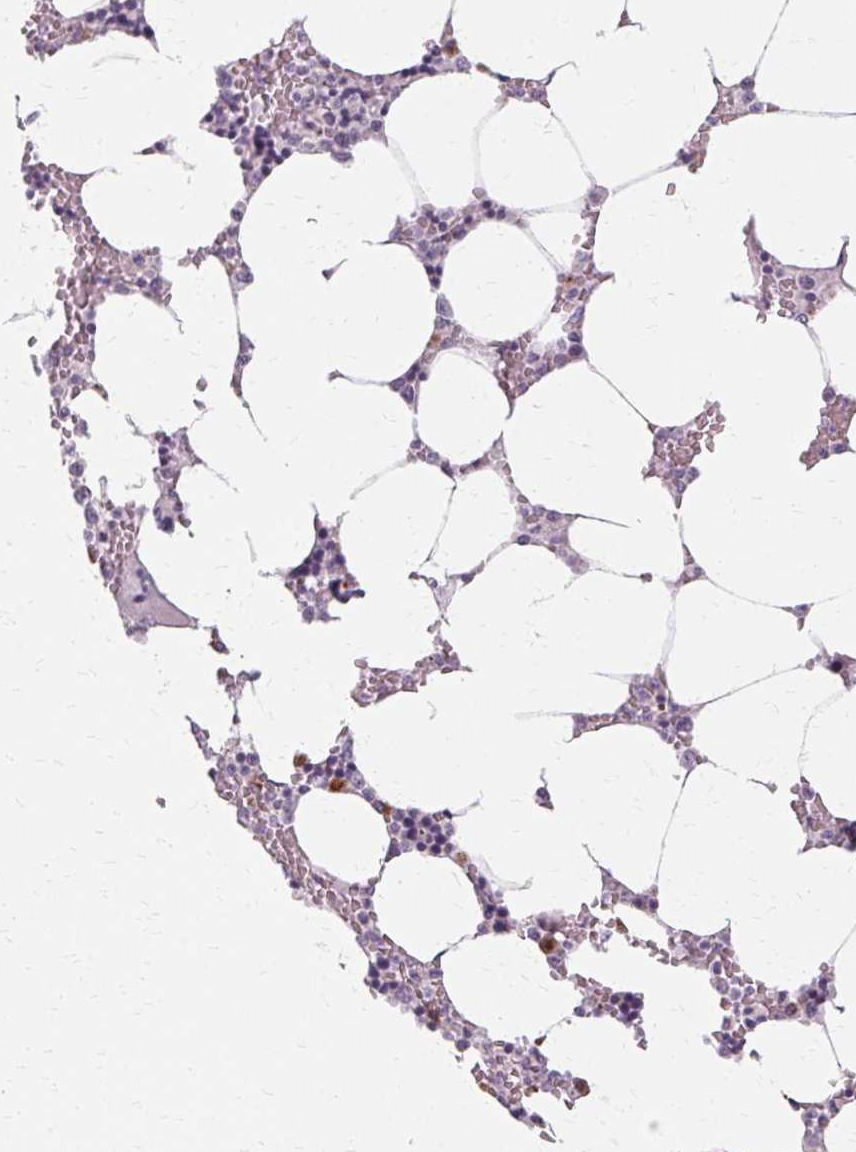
{"staining": {"intensity": "moderate", "quantity": "<25%", "location": "cytoplasmic/membranous"}, "tissue": "bone marrow", "cell_type": "Hematopoietic cells", "image_type": "normal", "snomed": [{"axis": "morphology", "description": "Normal tissue, NOS"}, {"axis": "topography", "description": "Bone marrow"}], "caption": "DAB (3,3'-diaminobenzidine) immunohistochemical staining of unremarkable human bone marrow reveals moderate cytoplasmic/membranous protein staining in approximately <25% of hematopoietic cells.", "gene": "FCRL3", "patient": {"sex": "male", "age": 64}}